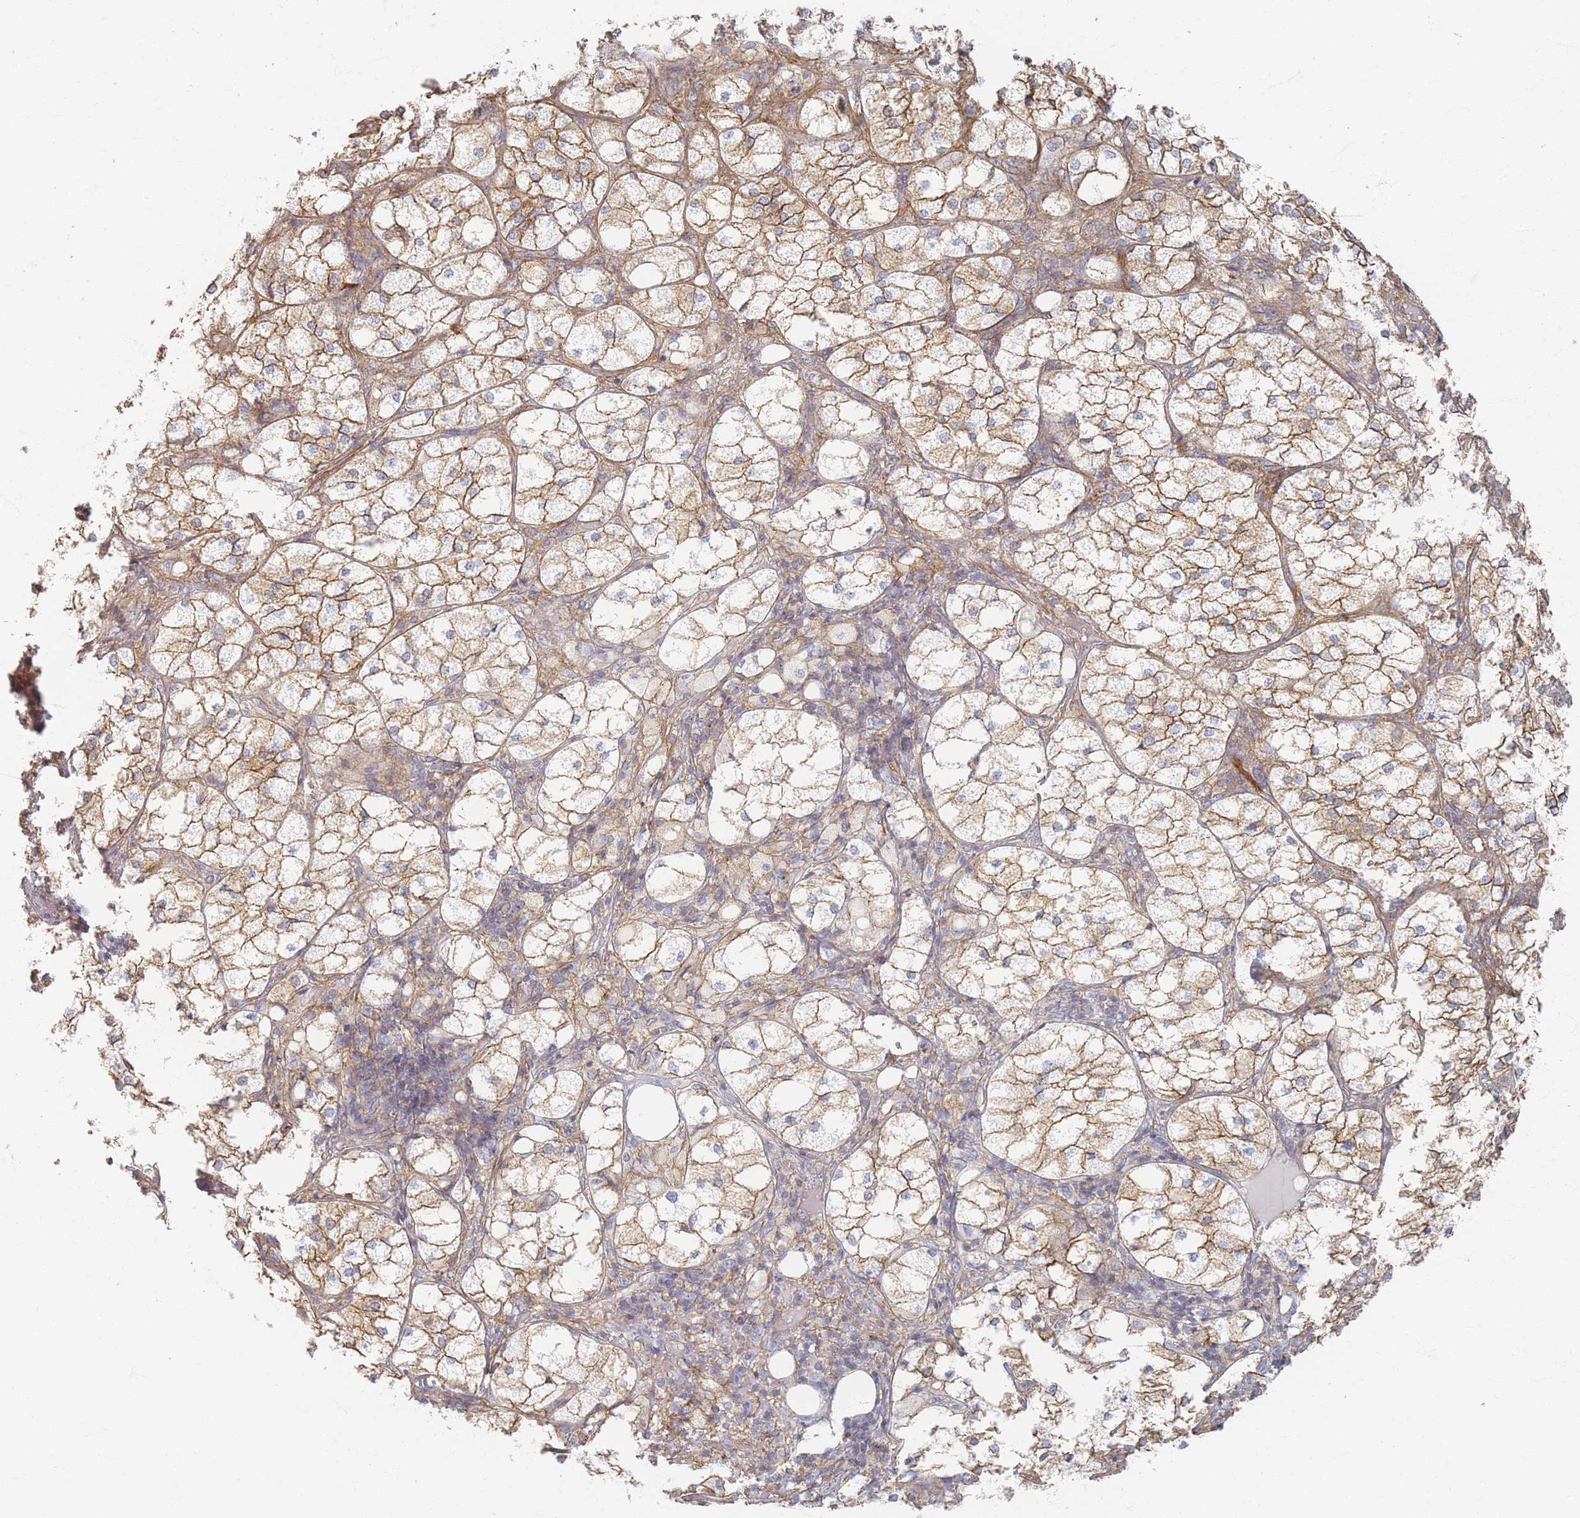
{"staining": {"intensity": "moderate", "quantity": ">75%", "location": "cytoplasmic/membranous"}, "tissue": "adrenal gland", "cell_type": "Glandular cells", "image_type": "normal", "snomed": [{"axis": "morphology", "description": "Normal tissue, NOS"}, {"axis": "topography", "description": "Adrenal gland"}], "caption": "Immunohistochemical staining of normal adrenal gland reveals moderate cytoplasmic/membranous protein expression in about >75% of glandular cells.", "gene": "GNB1", "patient": {"sex": "female", "age": 61}}